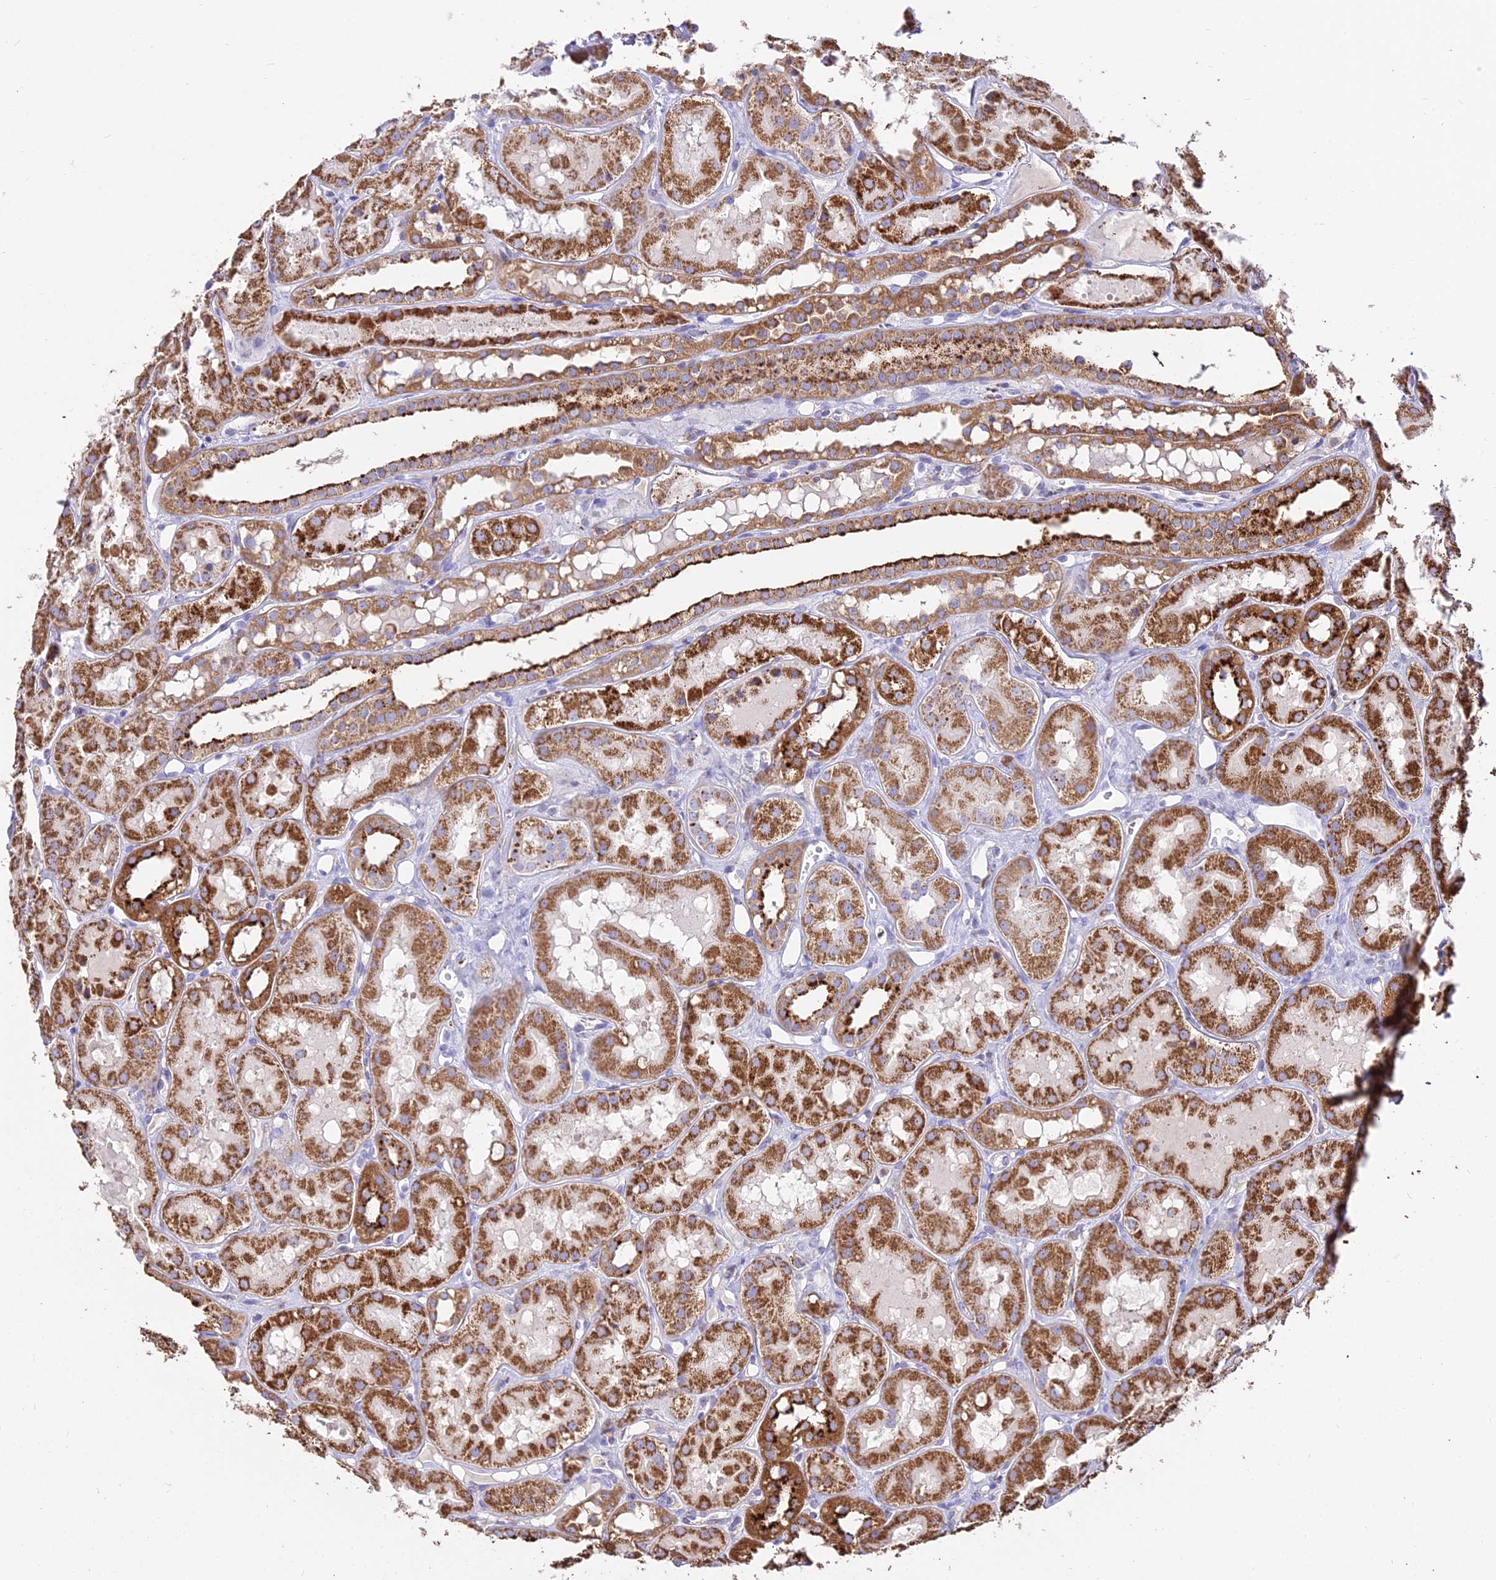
{"staining": {"intensity": "negative", "quantity": "none", "location": "none"}, "tissue": "kidney", "cell_type": "Cells in glomeruli", "image_type": "normal", "snomed": [{"axis": "morphology", "description": "Normal tissue, NOS"}, {"axis": "topography", "description": "Kidney"}], "caption": "Immunohistochemistry (IHC) micrograph of benign kidney: human kidney stained with DAB (3,3'-diaminobenzidine) exhibits no significant protein staining in cells in glomeruli. Brightfield microscopy of IHC stained with DAB (3,3'-diaminobenzidine) (brown) and hematoxylin (blue), captured at high magnification.", "gene": "PNLIPRP3", "patient": {"sex": "male", "age": 16}}